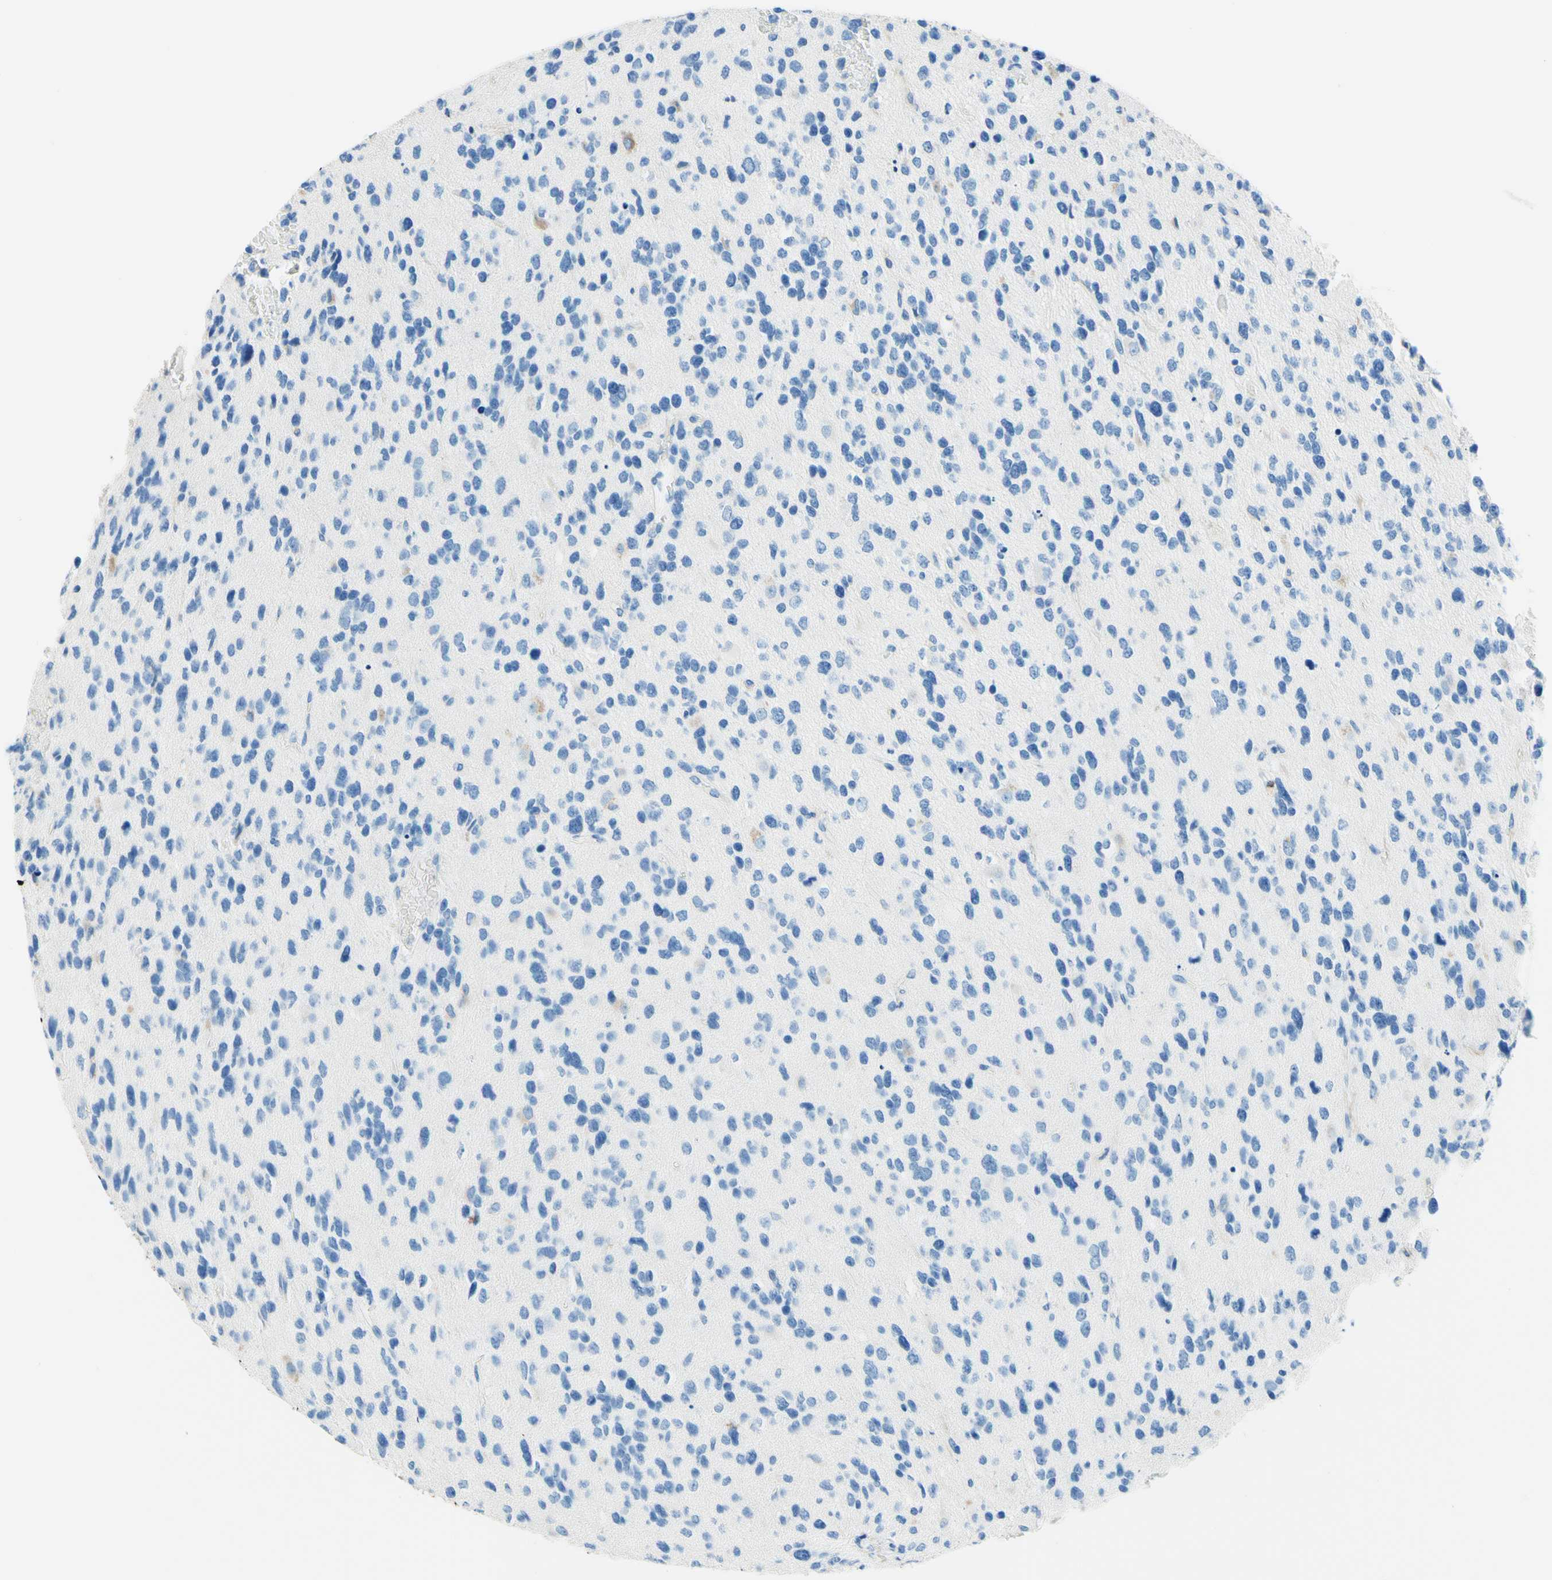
{"staining": {"intensity": "negative", "quantity": "none", "location": "none"}, "tissue": "glioma", "cell_type": "Tumor cells", "image_type": "cancer", "snomed": [{"axis": "morphology", "description": "Glioma, malignant, High grade"}, {"axis": "topography", "description": "Brain"}], "caption": "IHC micrograph of neoplastic tissue: malignant glioma (high-grade) stained with DAB (3,3'-diaminobenzidine) demonstrates no significant protein staining in tumor cells.", "gene": "MFAP5", "patient": {"sex": "female", "age": 58}}